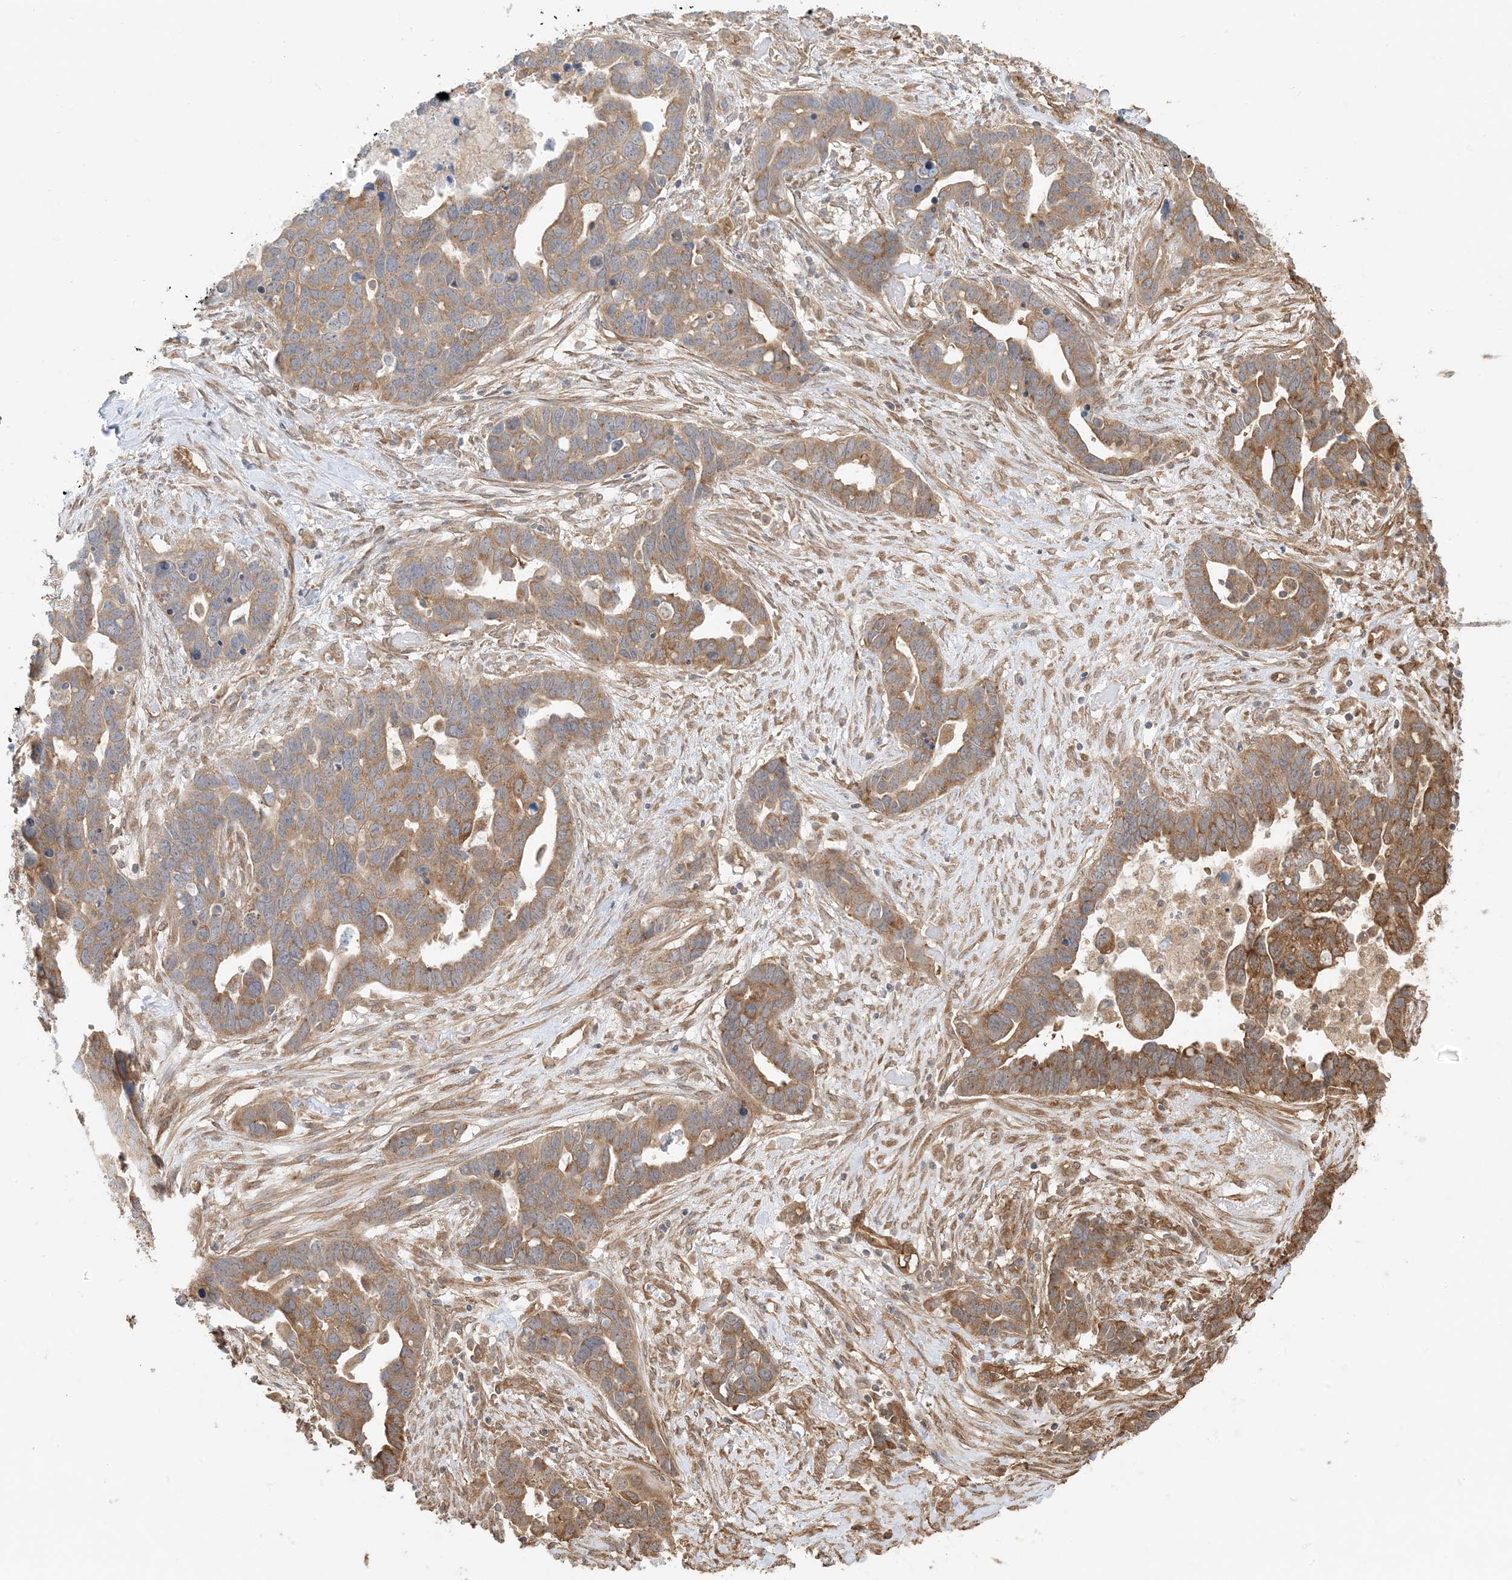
{"staining": {"intensity": "moderate", "quantity": ">75%", "location": "cytoplasmic/membranous"}, "tissue": "ovarian cancer", "cell_type": "Tumor cells", "image_type": "cancer", "snomed": [{"axis": "morphology", "description": "Cystadenocarcinoma, serous, NOS"}, {"axis": "topography", "description": "Ovary"}], "caption": "DAB immunohistochemical staining of human ovarian cancer exhibits moderate cytoplasmic/membranous protein expression in about >75% of tumor cells. (IHC, brightfield microscopy, high magnification).", "gene": "UBAP2L", "patient": {"sex": "female", "age": 54}}